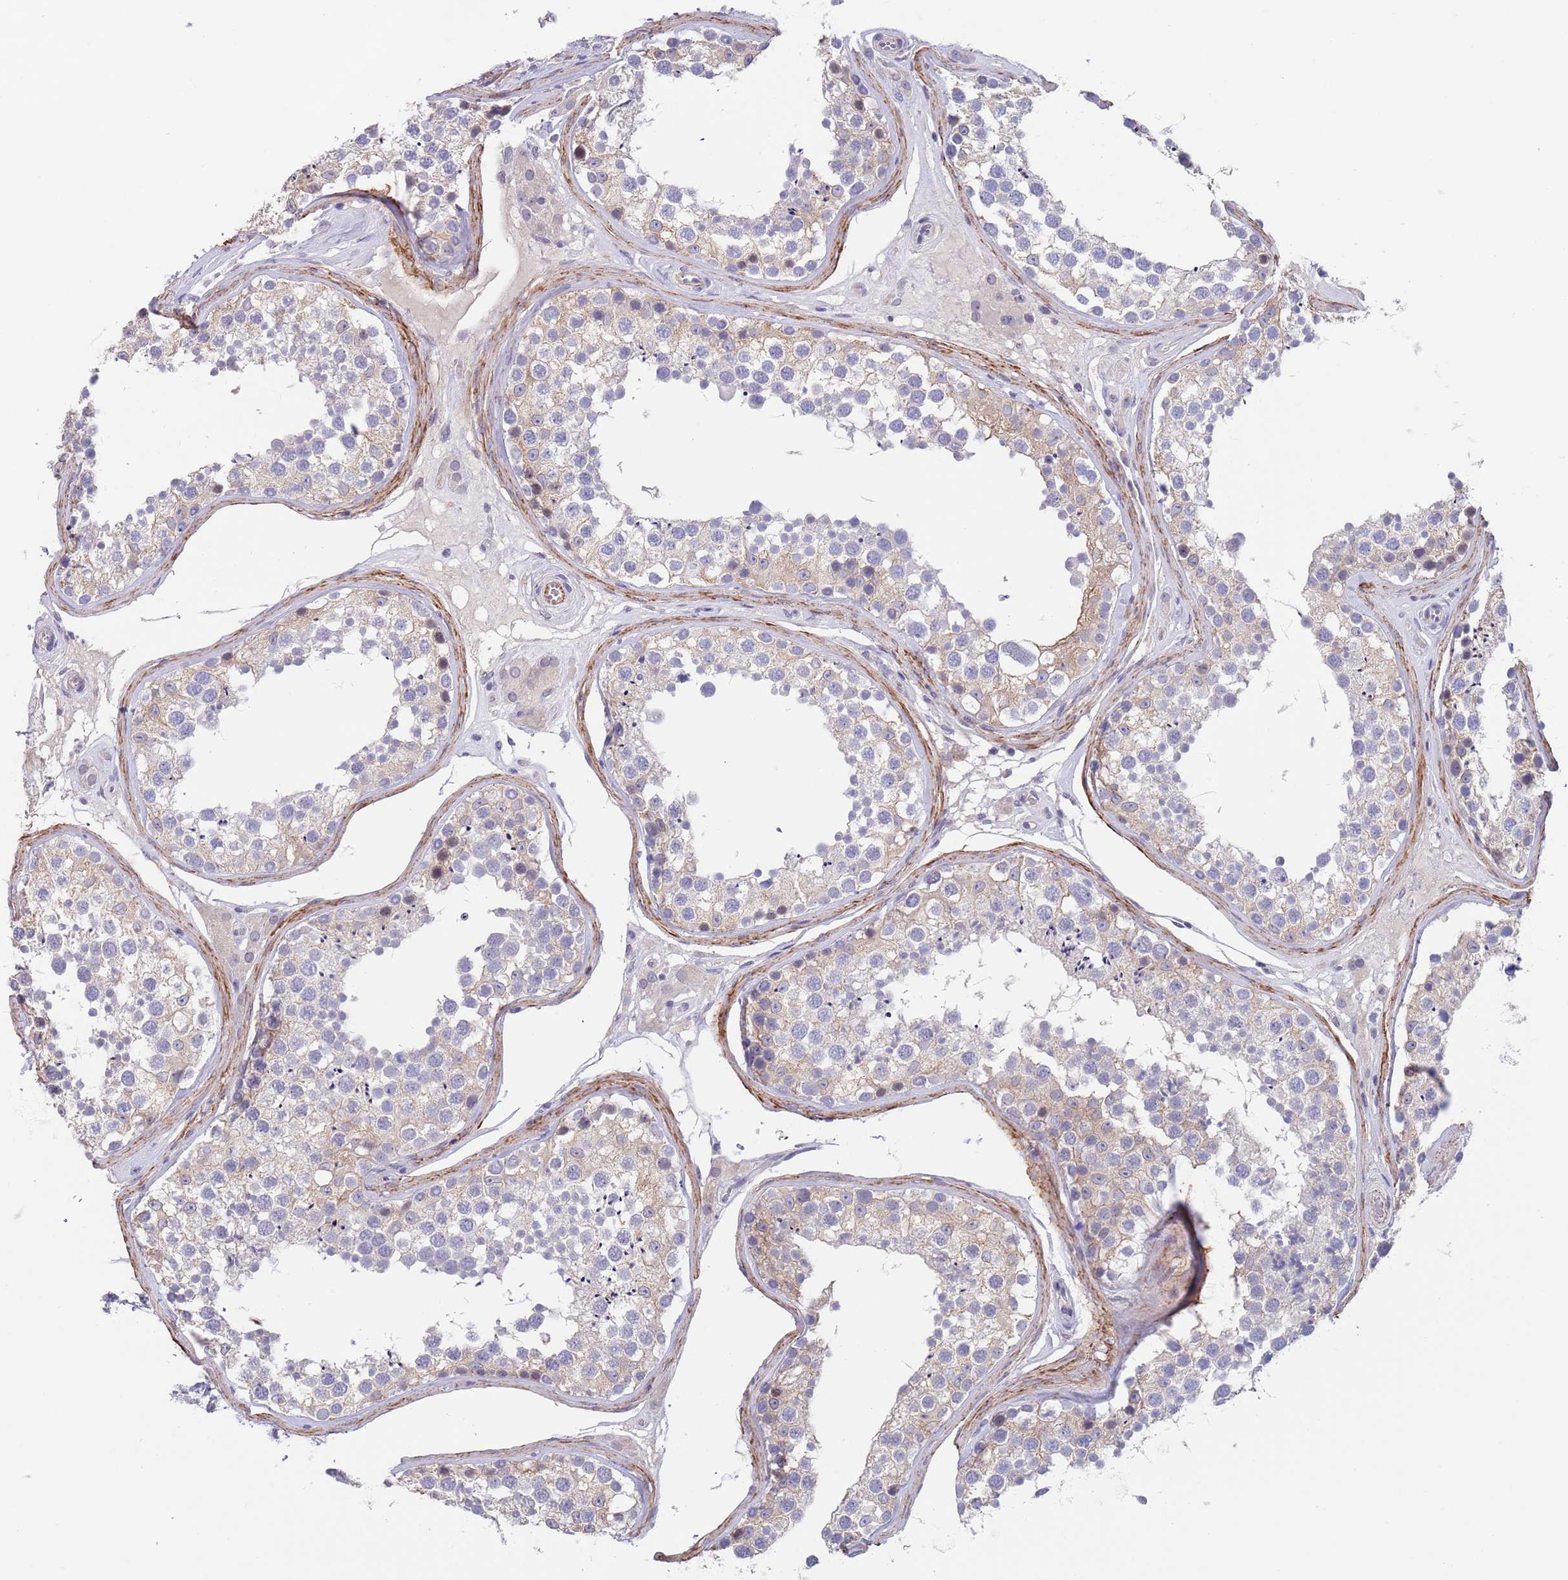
{"staining": {"intensity": "negative", "quantity": "none", "location": "none"}, "tissue": "testis", "cell_type": "Cells in seminiferous ducts", "image_type": "normal", "snomed": [{"axis": "morphology", "description": "Normal tissue, NOS"}, {"axis": "topography", "description": "Testis"}], "caption": "Micrograph shows no significant protein positivity in cells in seminiferous ducts of unremarkable testis. Brightfield microscopy of IHC stained with DAB (3,3'-diaminobenzidine) (brown) and hematoxylin (blue), captured at high magnification.", "gene": "RNF169", "patient": {"sex": "male", "age": 46}}